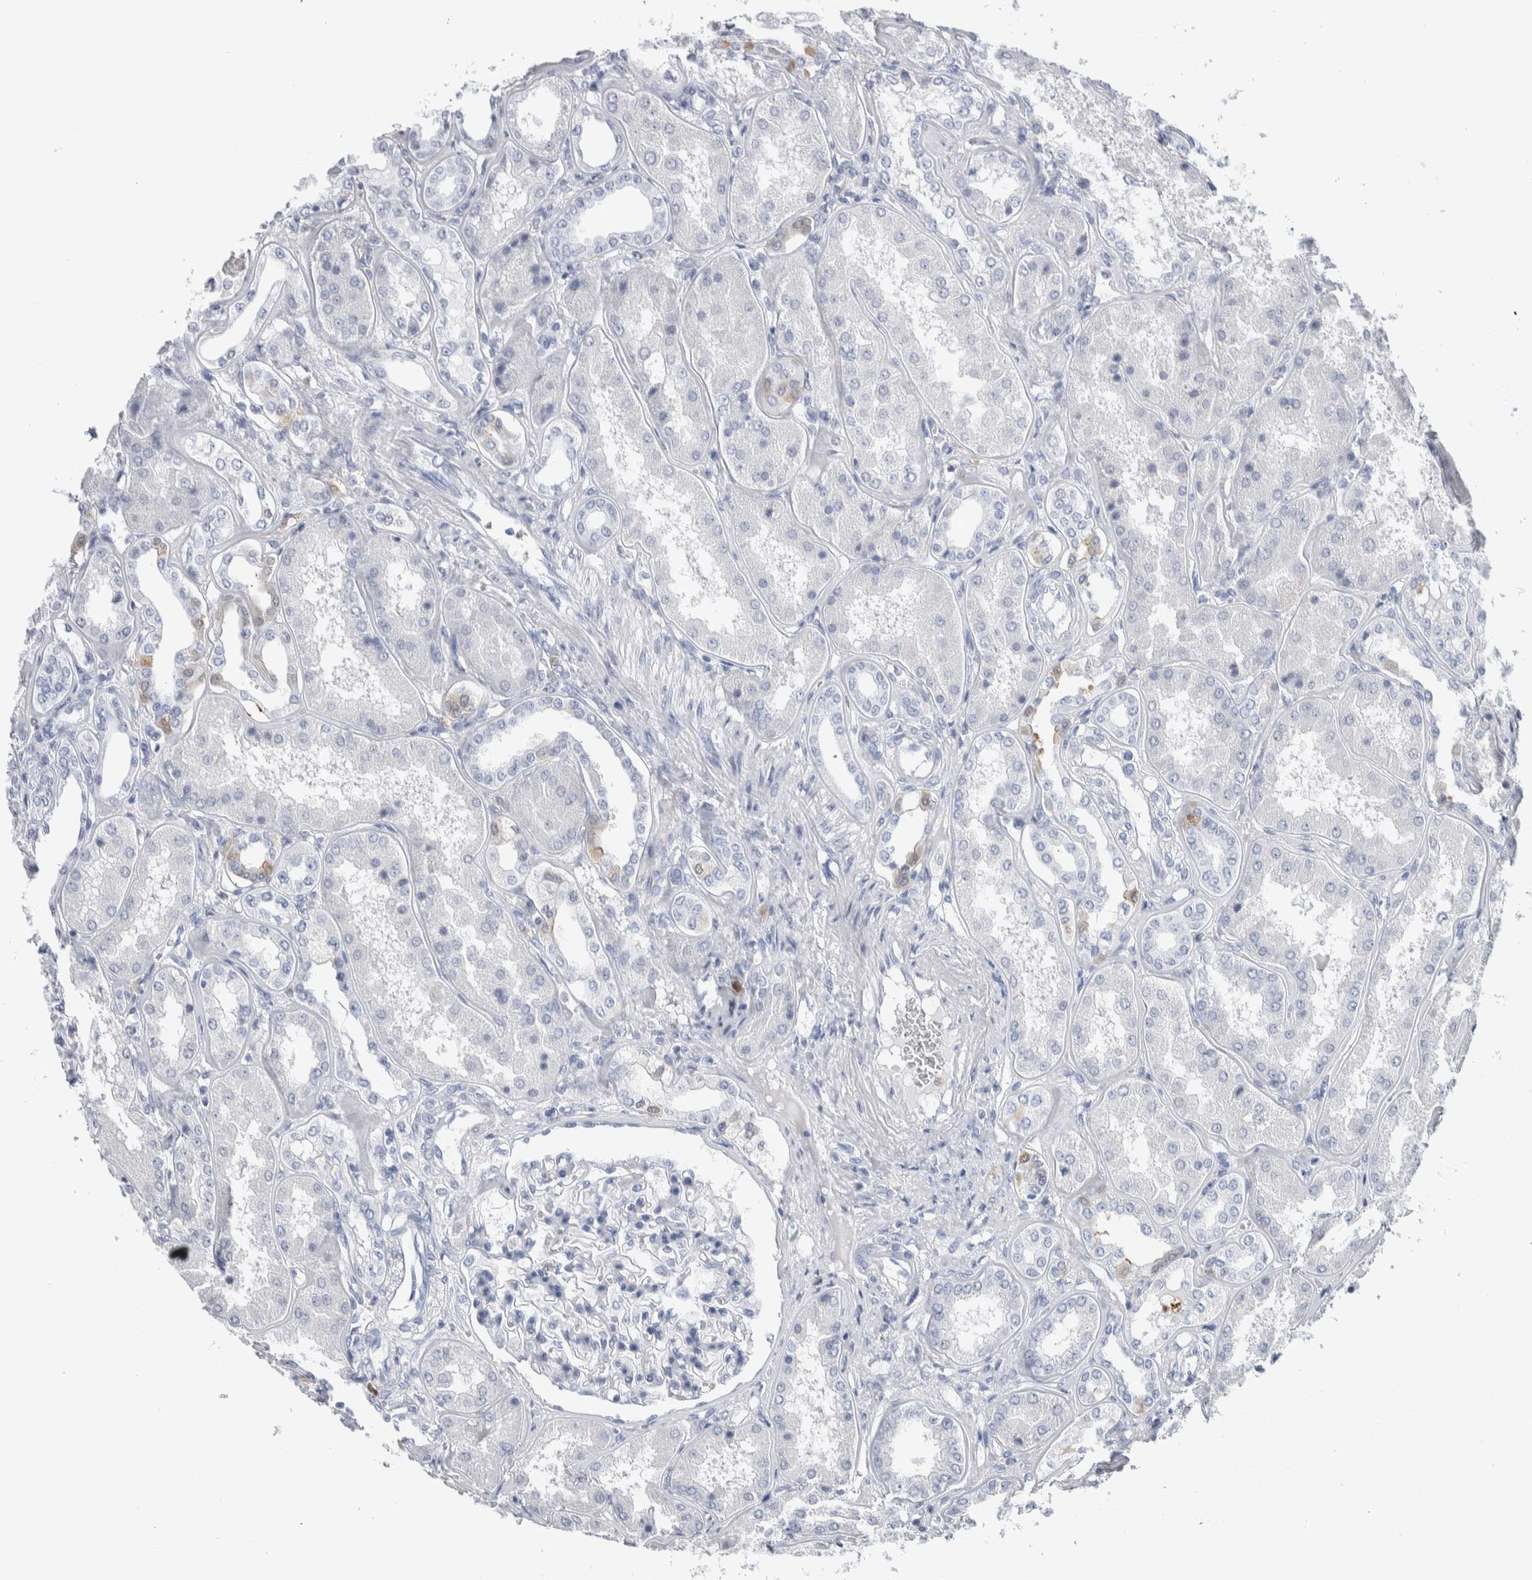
{"staining": {"intensity": "negative", "quantity": "none", "location": "none"}, "tissue": "kidney", "cell_type": "Cells in glomeruli", "image_type": "normal", "snomed": [{"axis": "morphology", "description": "Normal tissue, NOS"}, {"axis": "topography", "description": "Kidney"}], "caption": "Human kidney stained for a protein using immunohistochemistry reveals no expression in cells in glomeruli.", "gene": "LURAP1L", "patient": {"sex": "female", "age": 56}}